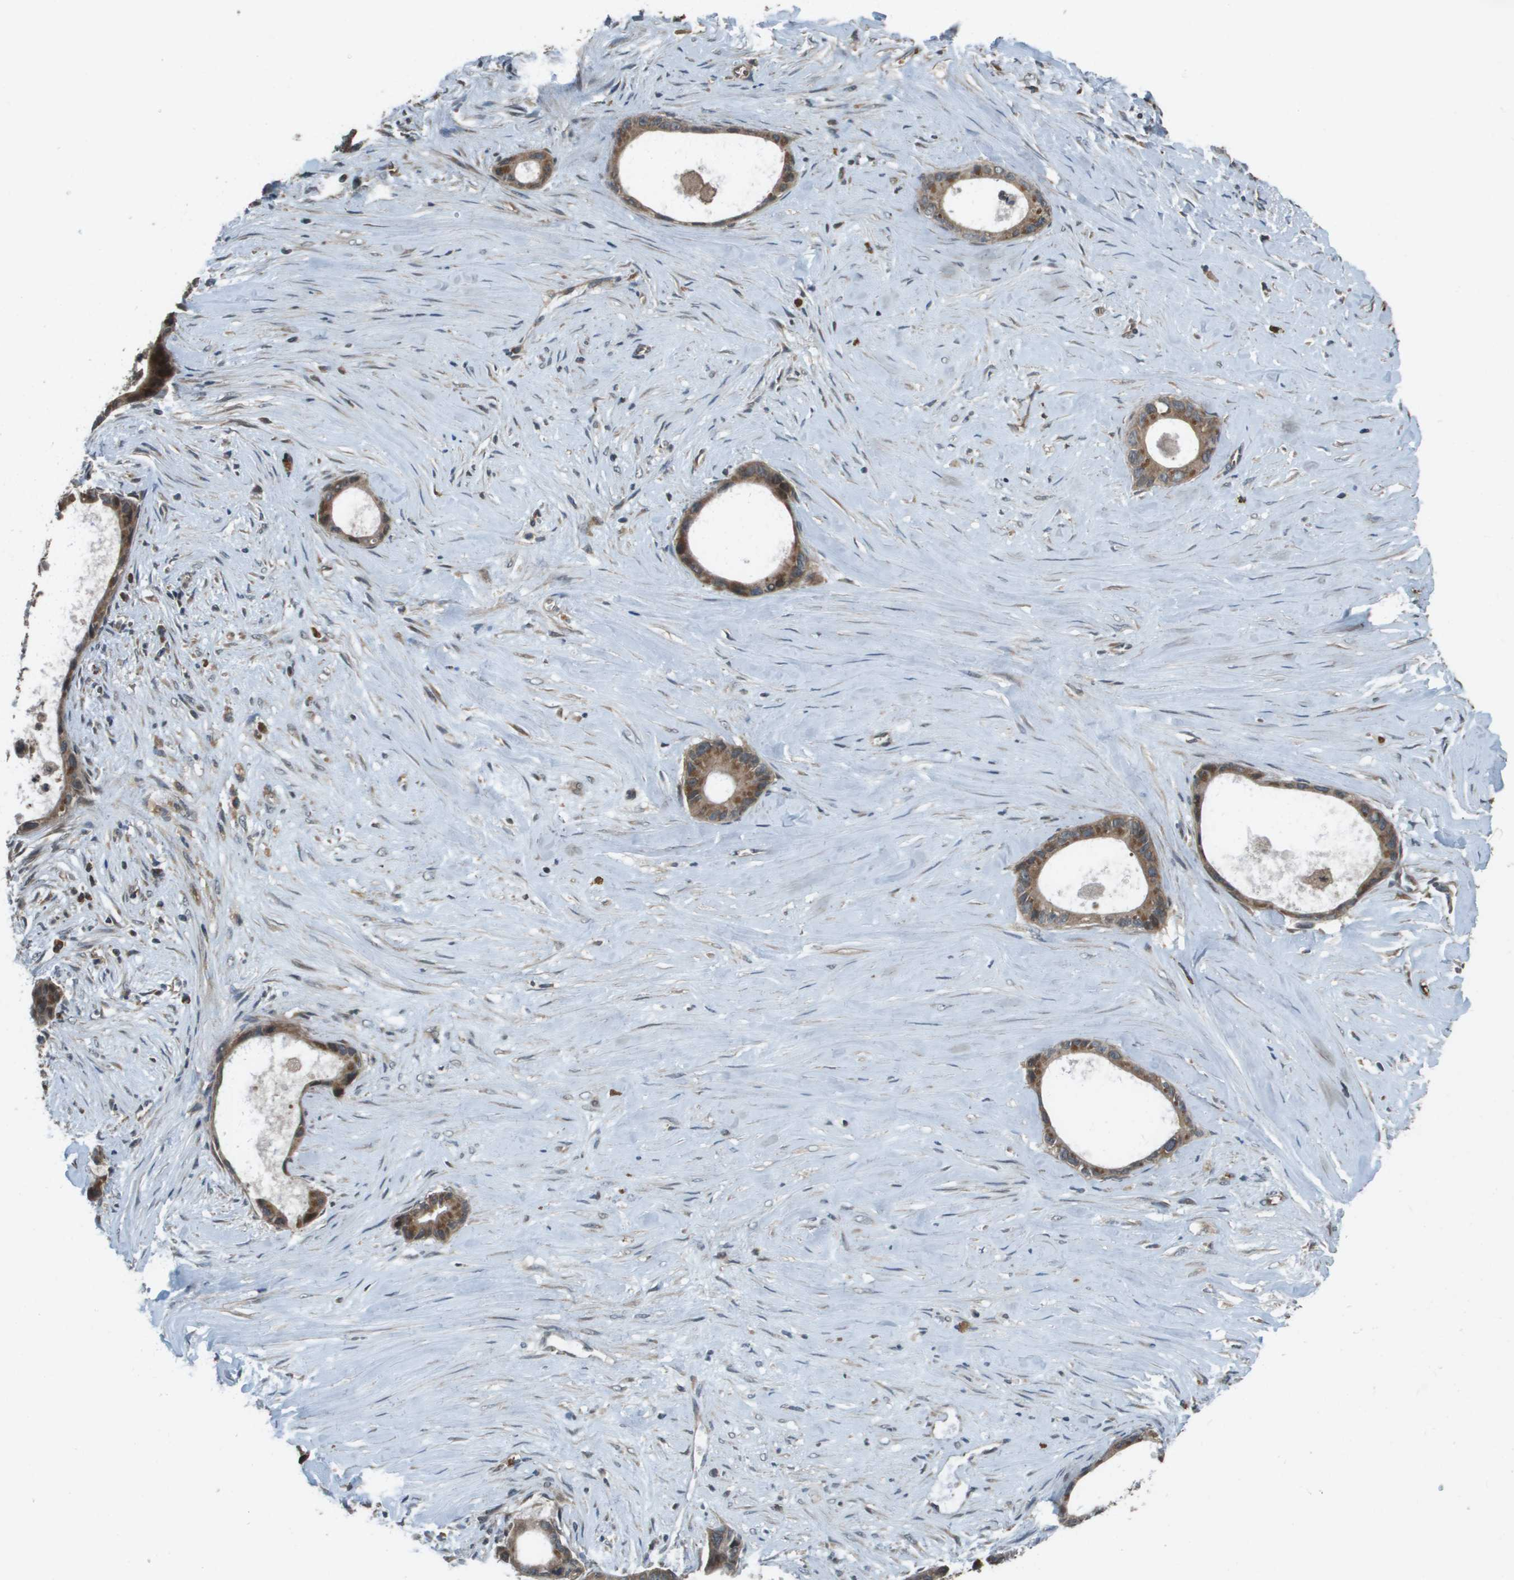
{"staining": {"intensity": "moderate", "quantity": ">75%", "location": "cytoplasmic/membranous"}, "tissue": "liver cancer", "cell_type": "Tumor cells", "image_type": "cancer", "snomed": [{"axis": "morphology", "description": "Cholangiocarcinoma"}, {"axis": "topography", "description": "Liver"}], "caption": "The histopathology image exhibits a brown stain indicating the presence of a protein in the cytoplasmic/membranous of tumor cells in liver cancer.", "gene": "PLPBP", "patient": {"sex": "female", "age": 55}}